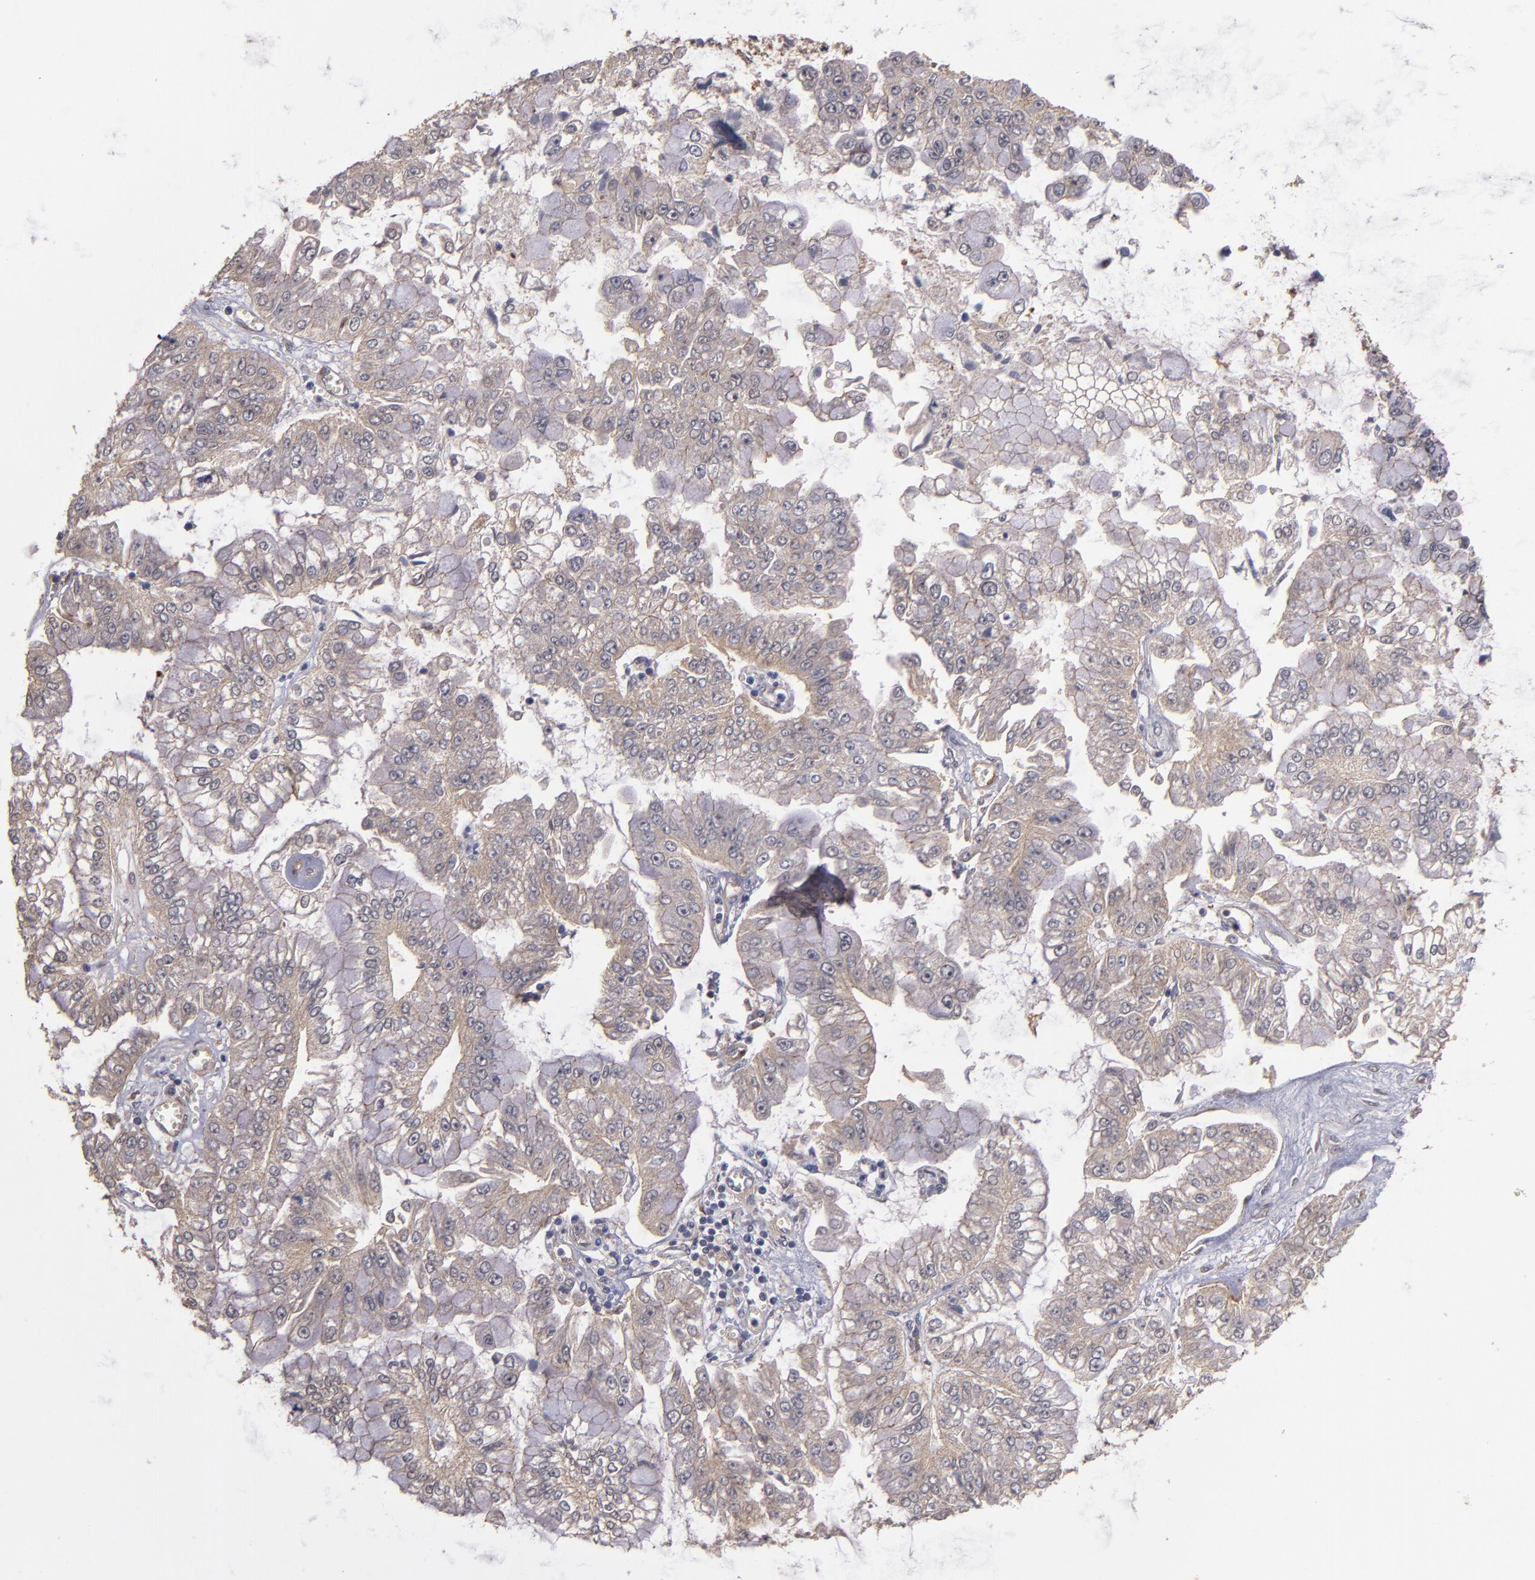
{"staining": {"intensity": "weak", "quantity": ">75%", "location": "cytoplasmic/membranous"}, "tissue": "liver cancer", "cell_type": "Tumor cells", "image_type": "cancer", "snomed": [{"axis": "morphology", "description": "Cholangiocarcinoma"}, {"axis": "topography", "description": "Liver"}], "caption": "Immunohistochemical staining of liver cancer (cholangiocarcinoma) exhibits low levels of weak cytoplasmic/membranous protein positivity in about >75% of tumor cells.", "gene": "CTSO", "patient": {"sex": "female", "age": 79}}